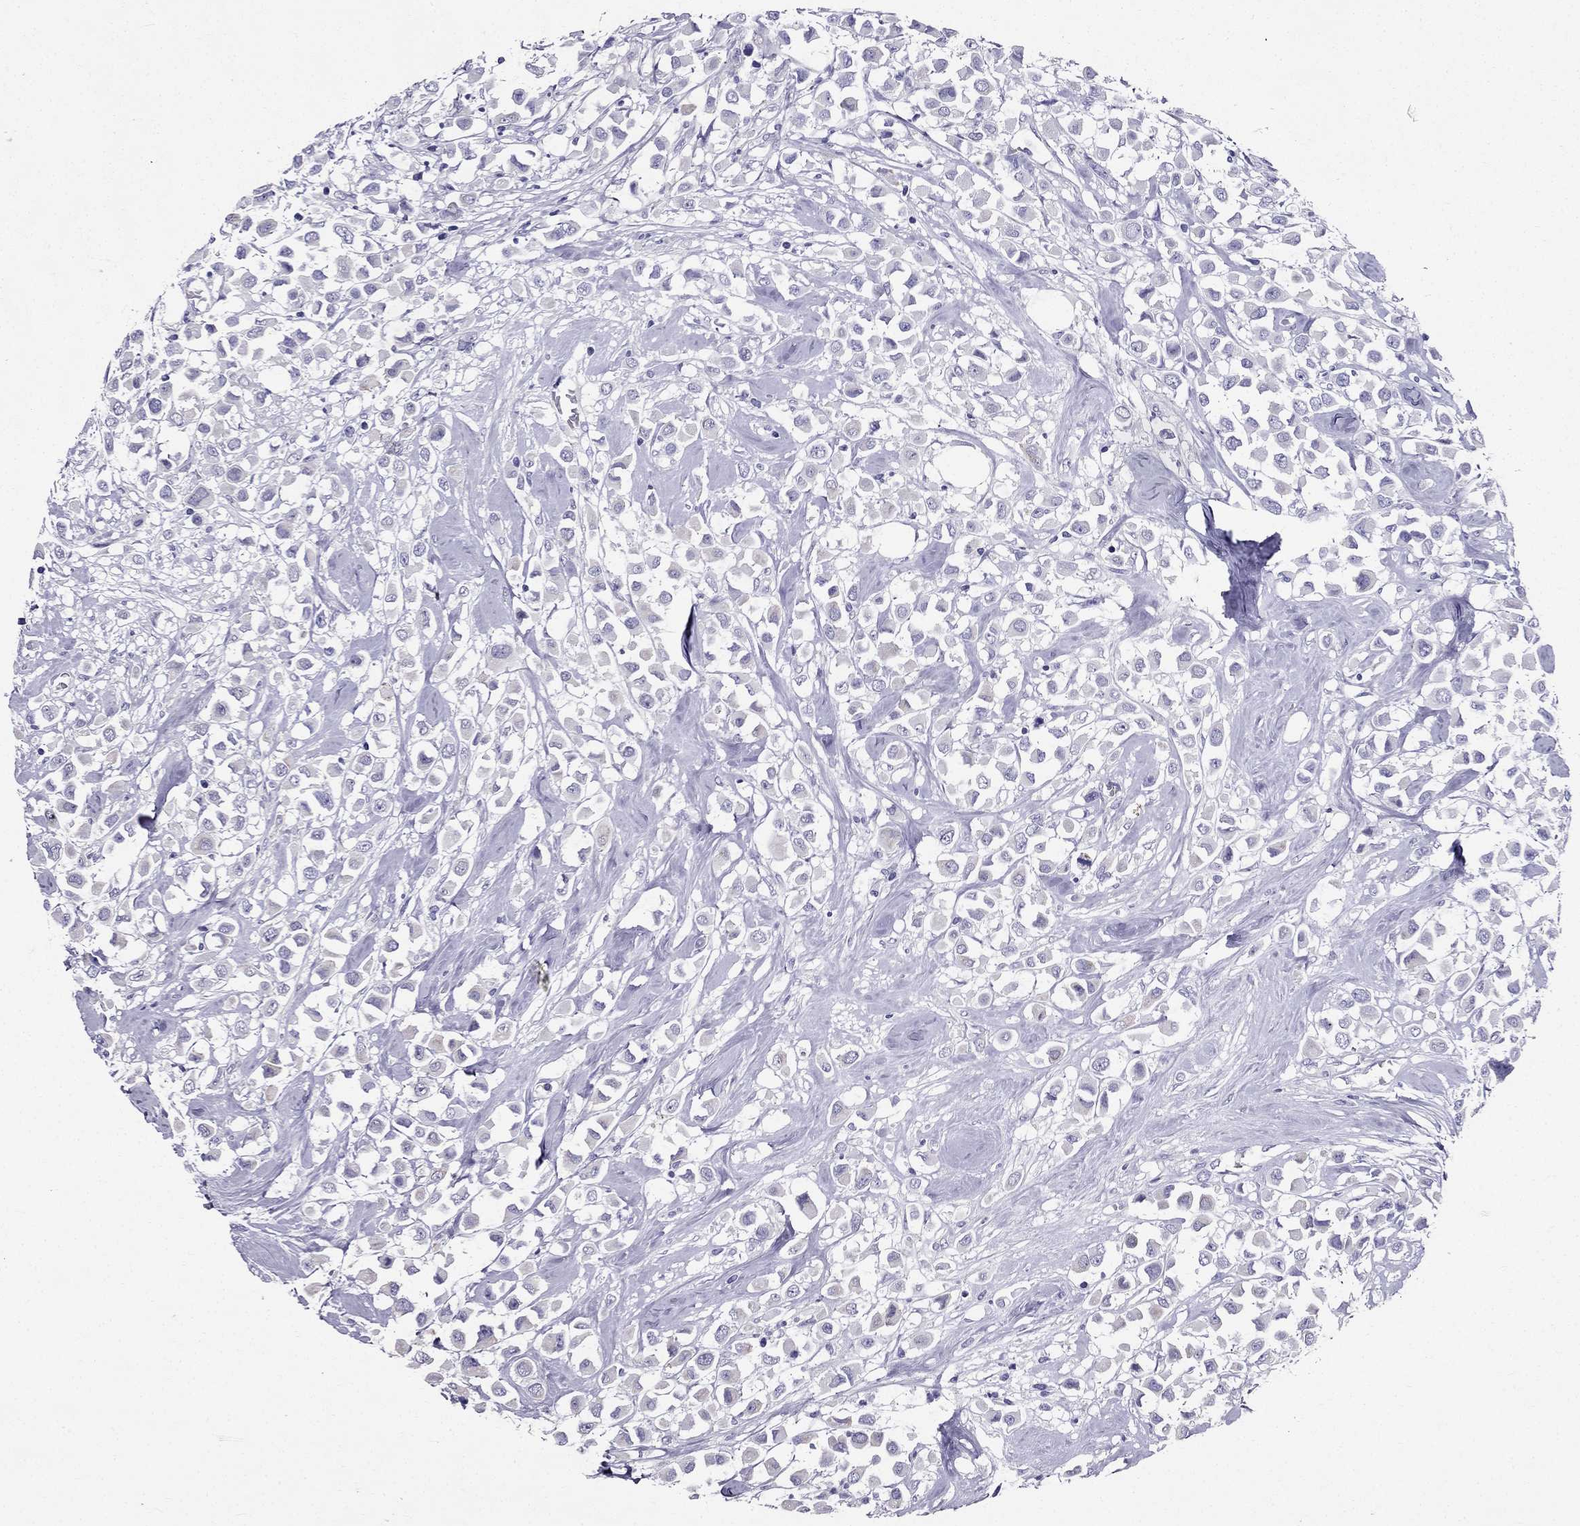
{"staining": {"intensity": "negative", "quantity": "none", "location": "none"}, "tissue": "breast cancer", "cell_type": "Tumor cells", "image_type": "cancer", "snomed": [{"axis": "morphology", "description": "Duct carcinoma"}, {"axis": "topography", "description": "Breast"}], "caption": "An image of breast cancer (infiltrating ductal carcinoma) stained for a protein exhibits no brown staining in tumor cells.", "gene": "ZNF541", "patient": {"sex": "female", "age": 61}}